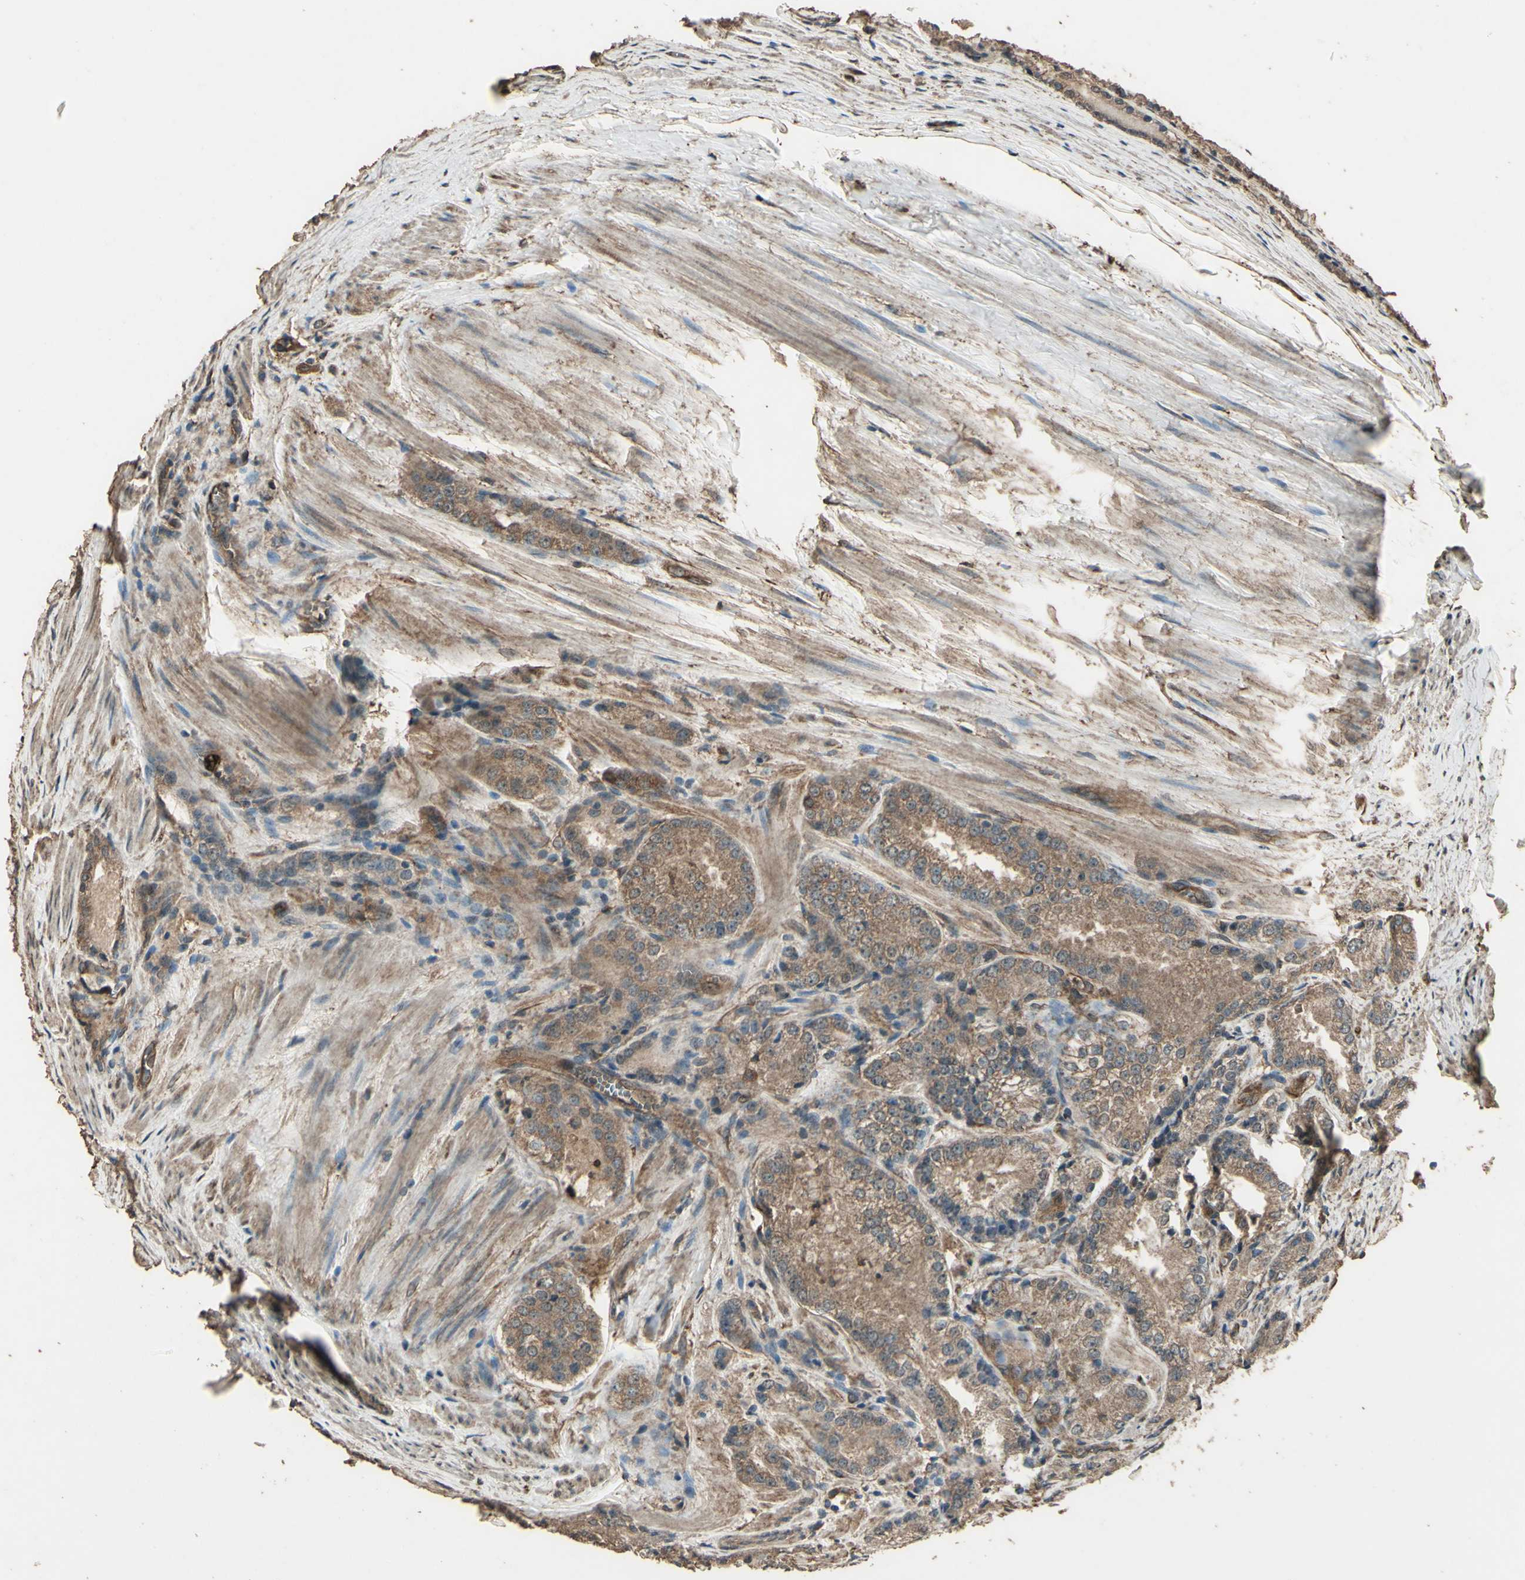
{"staining": {"intensity": "moderate", "quantity": ">75%", "location": "cytoplasmic/membranous"}, "tissue": "prostate cancer", "cell_type": "Tumor cells", "image_type": "cancer", "snomed": [{"axis": "morphology", "description": "Adenocarcinoma, Low grade"}, {"axis": "topography", "description": "Prostate"}], "caption": "There is medium levels of moderate cytoplasmic/membranous staining in tumor cells of prostate cancer (low-grade adenocarcinoma), as demonstrated by immunohistochemical staining (brown color).", "gene": "TSPO", "patient": {"sex": "male", "age": 60}}